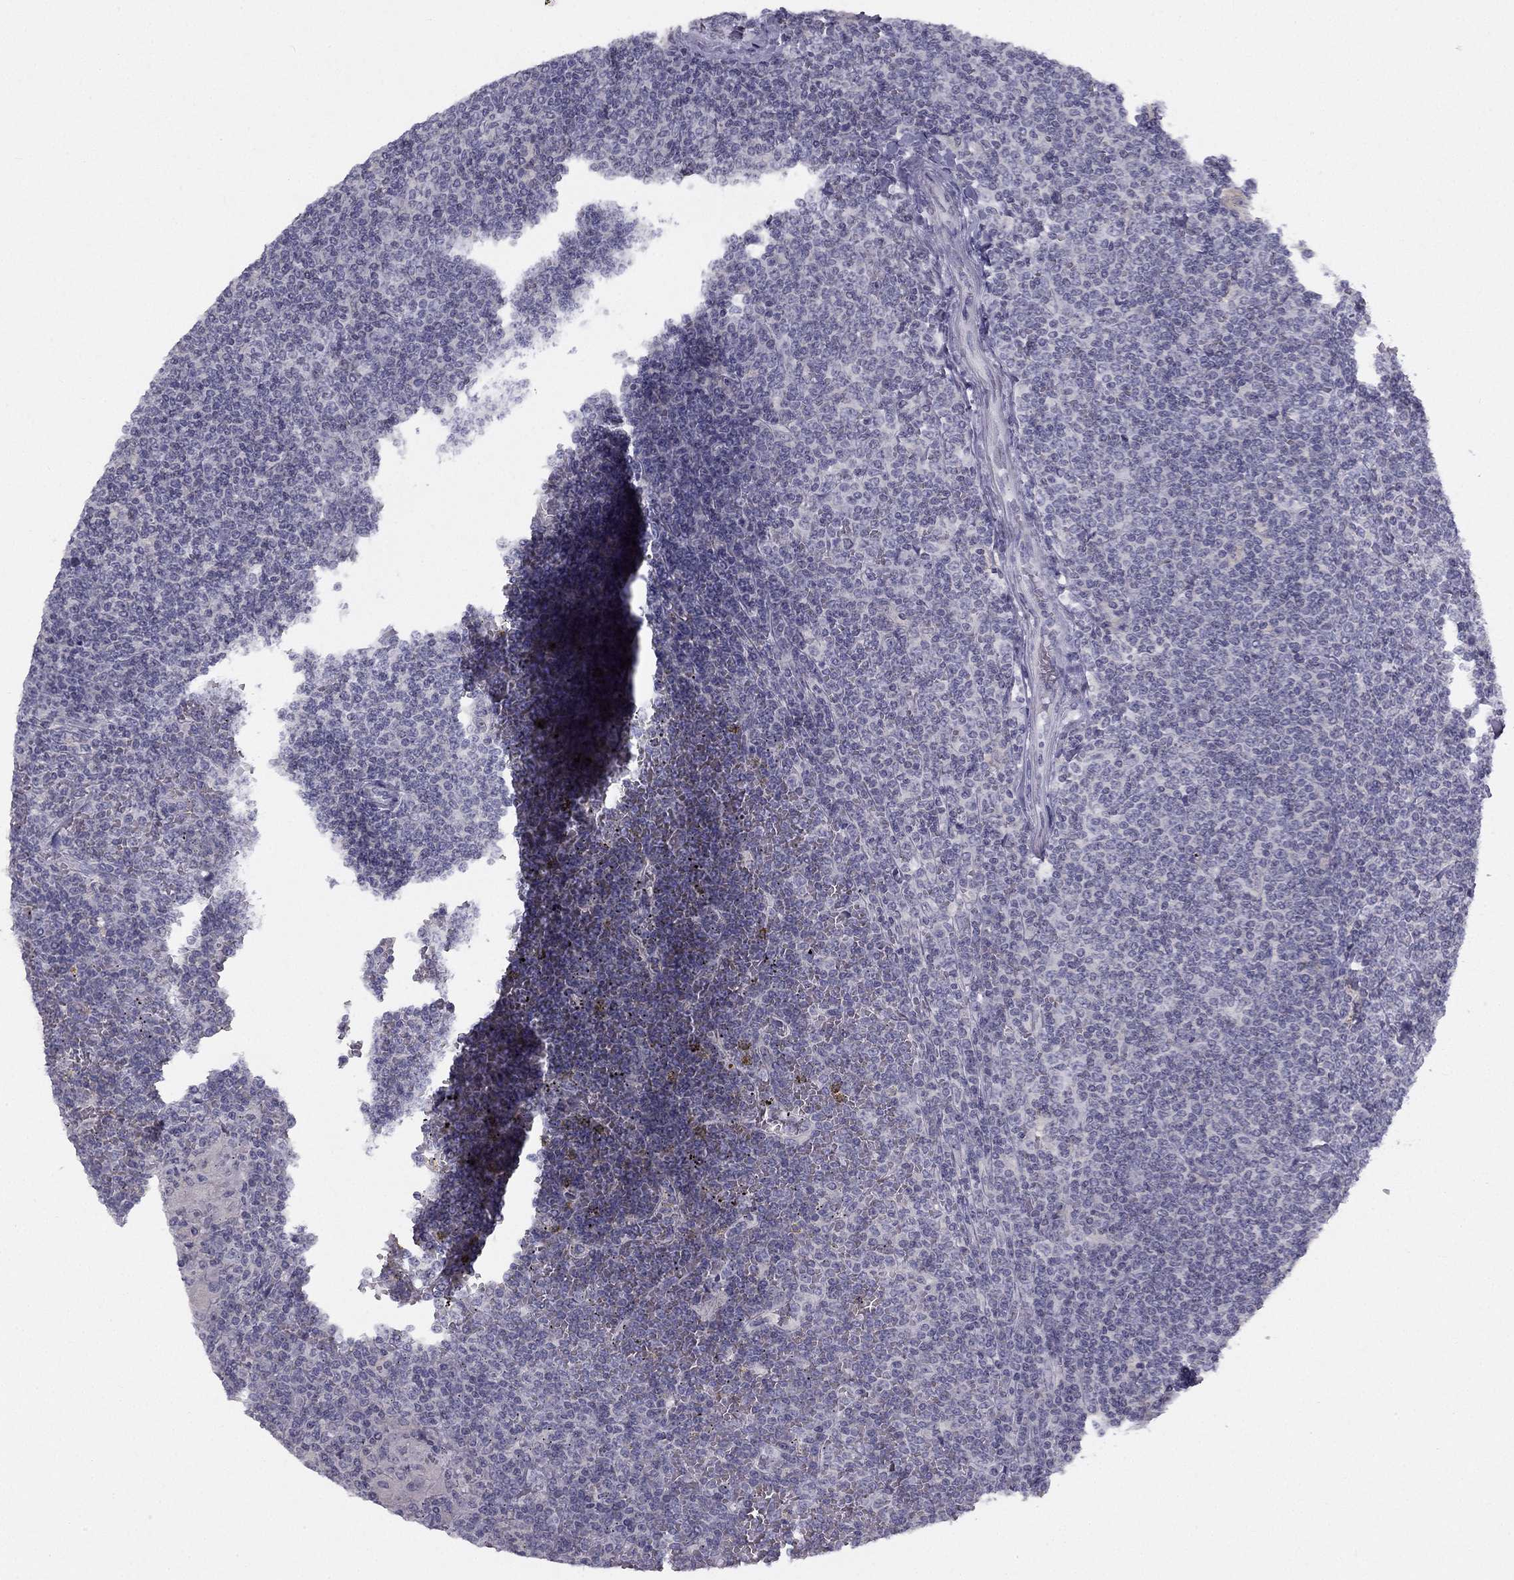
{"staining": {"intensity": "negative", "quantity": "none", "location": "none"}, "tissue": "lymphoma", "cell_type": "Tumor cells", "image_type": "cancer", "snomed": [{"axis": "morphology", "description": "Malignant lymphoma, non-Hodgkin's type, Low grade"}, {"axis": "topography", "description": "Spleen"}], "caption": "Protein analysis of malignant lymphoma, non-Hodgkin's type (low-grade) exhibits no significant positivity in tumor cells.", "gene": "TRPS1", "patient": {"sex": "female", "age": 19}}